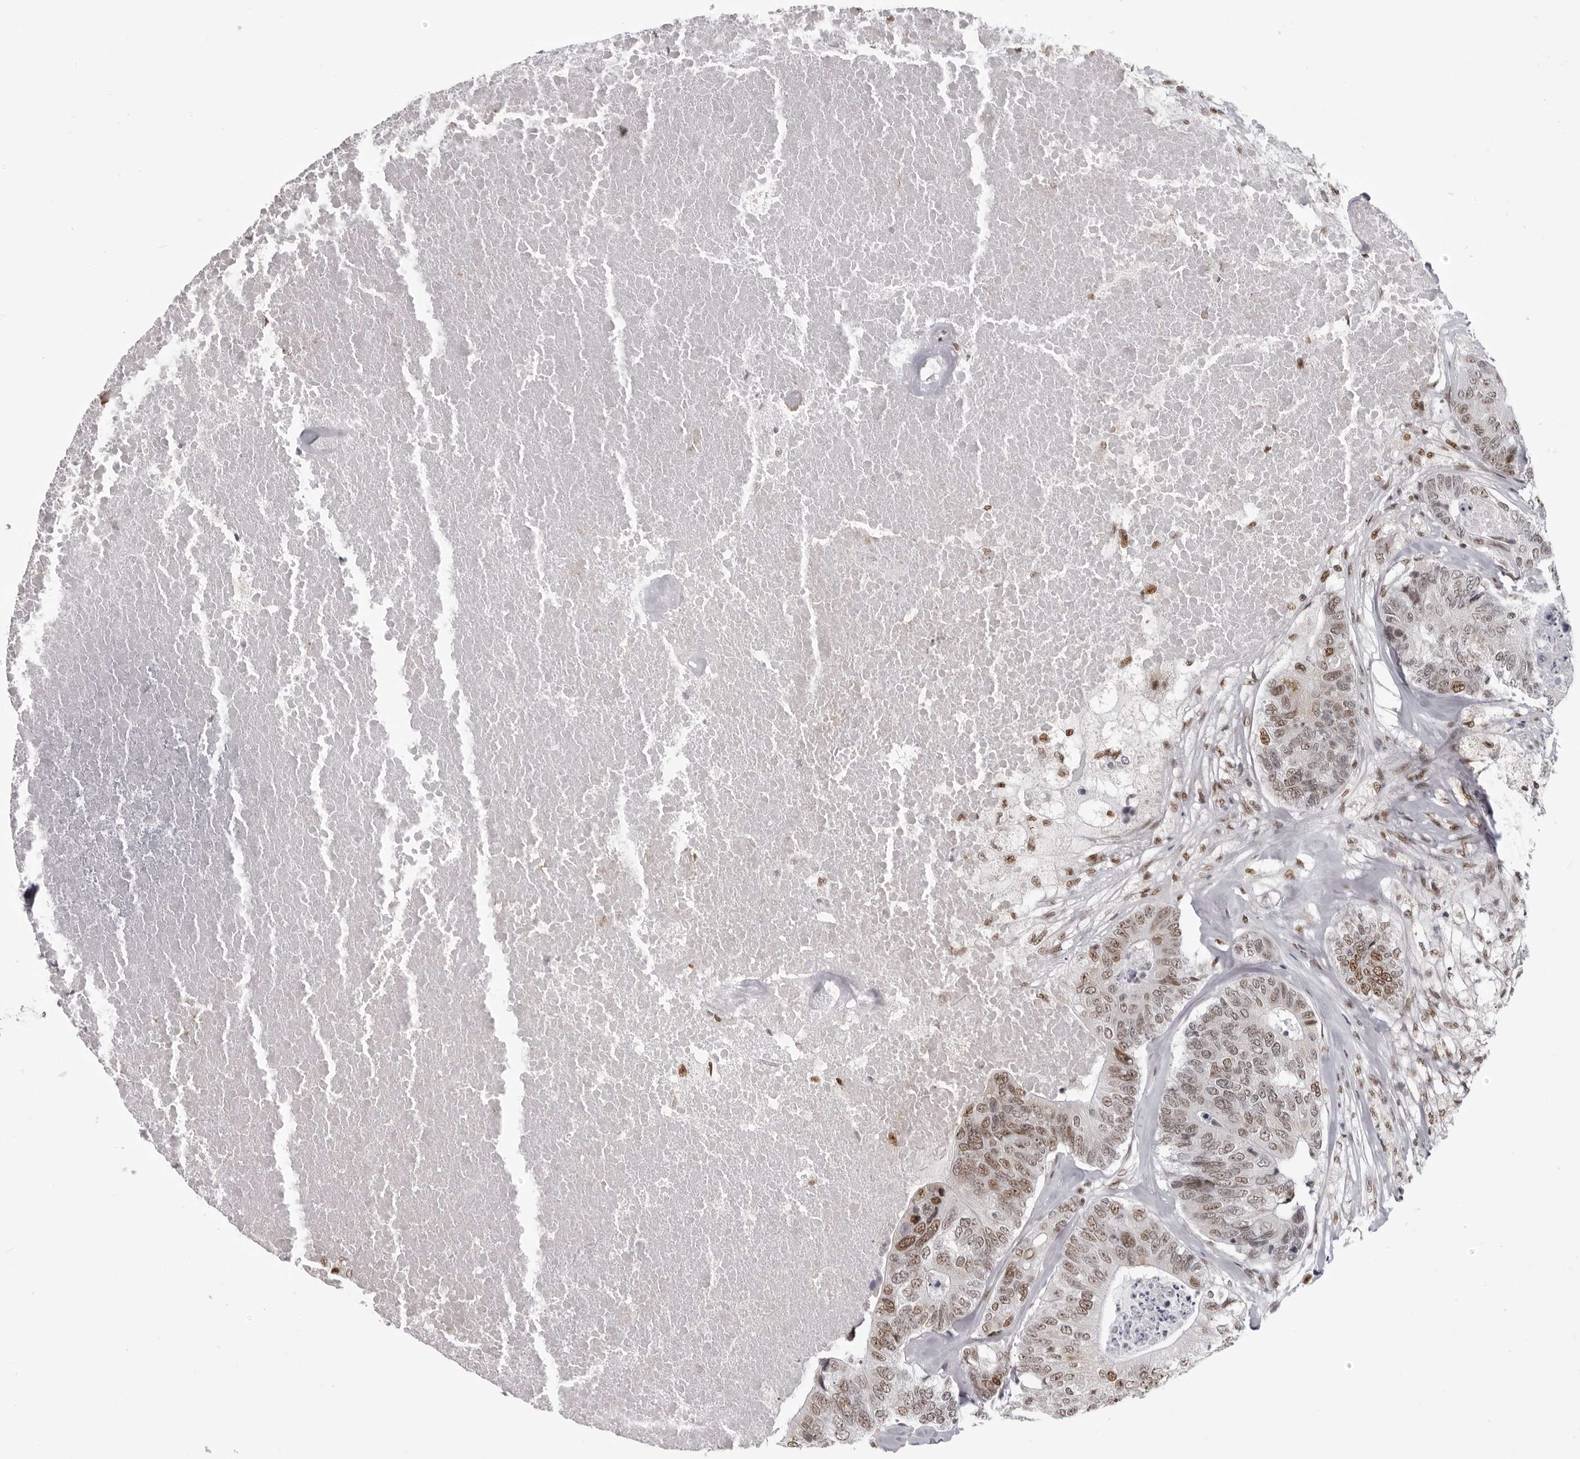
{"staining": {"intensity": "moderate", "quantity": ">75%", "location": "nuclear"}, "tissue": "colorectal cancer", "cell_type": "Tumor cells", "image_type": "cancer", "snomed": [{"axis": "morphology", "description": "Adenocarcinoma, NOS"}, {"axis": "topography", "description": "Colon"}], "caption": "This is an image of immunohistochemistry (IHC) staining of colorectal cancer (adenocarcinoma), which shows moderate expression in the nuclear of tumor cells.", "gene": "HEXIM2", "patient": {"sex": "female", "age": 67}}